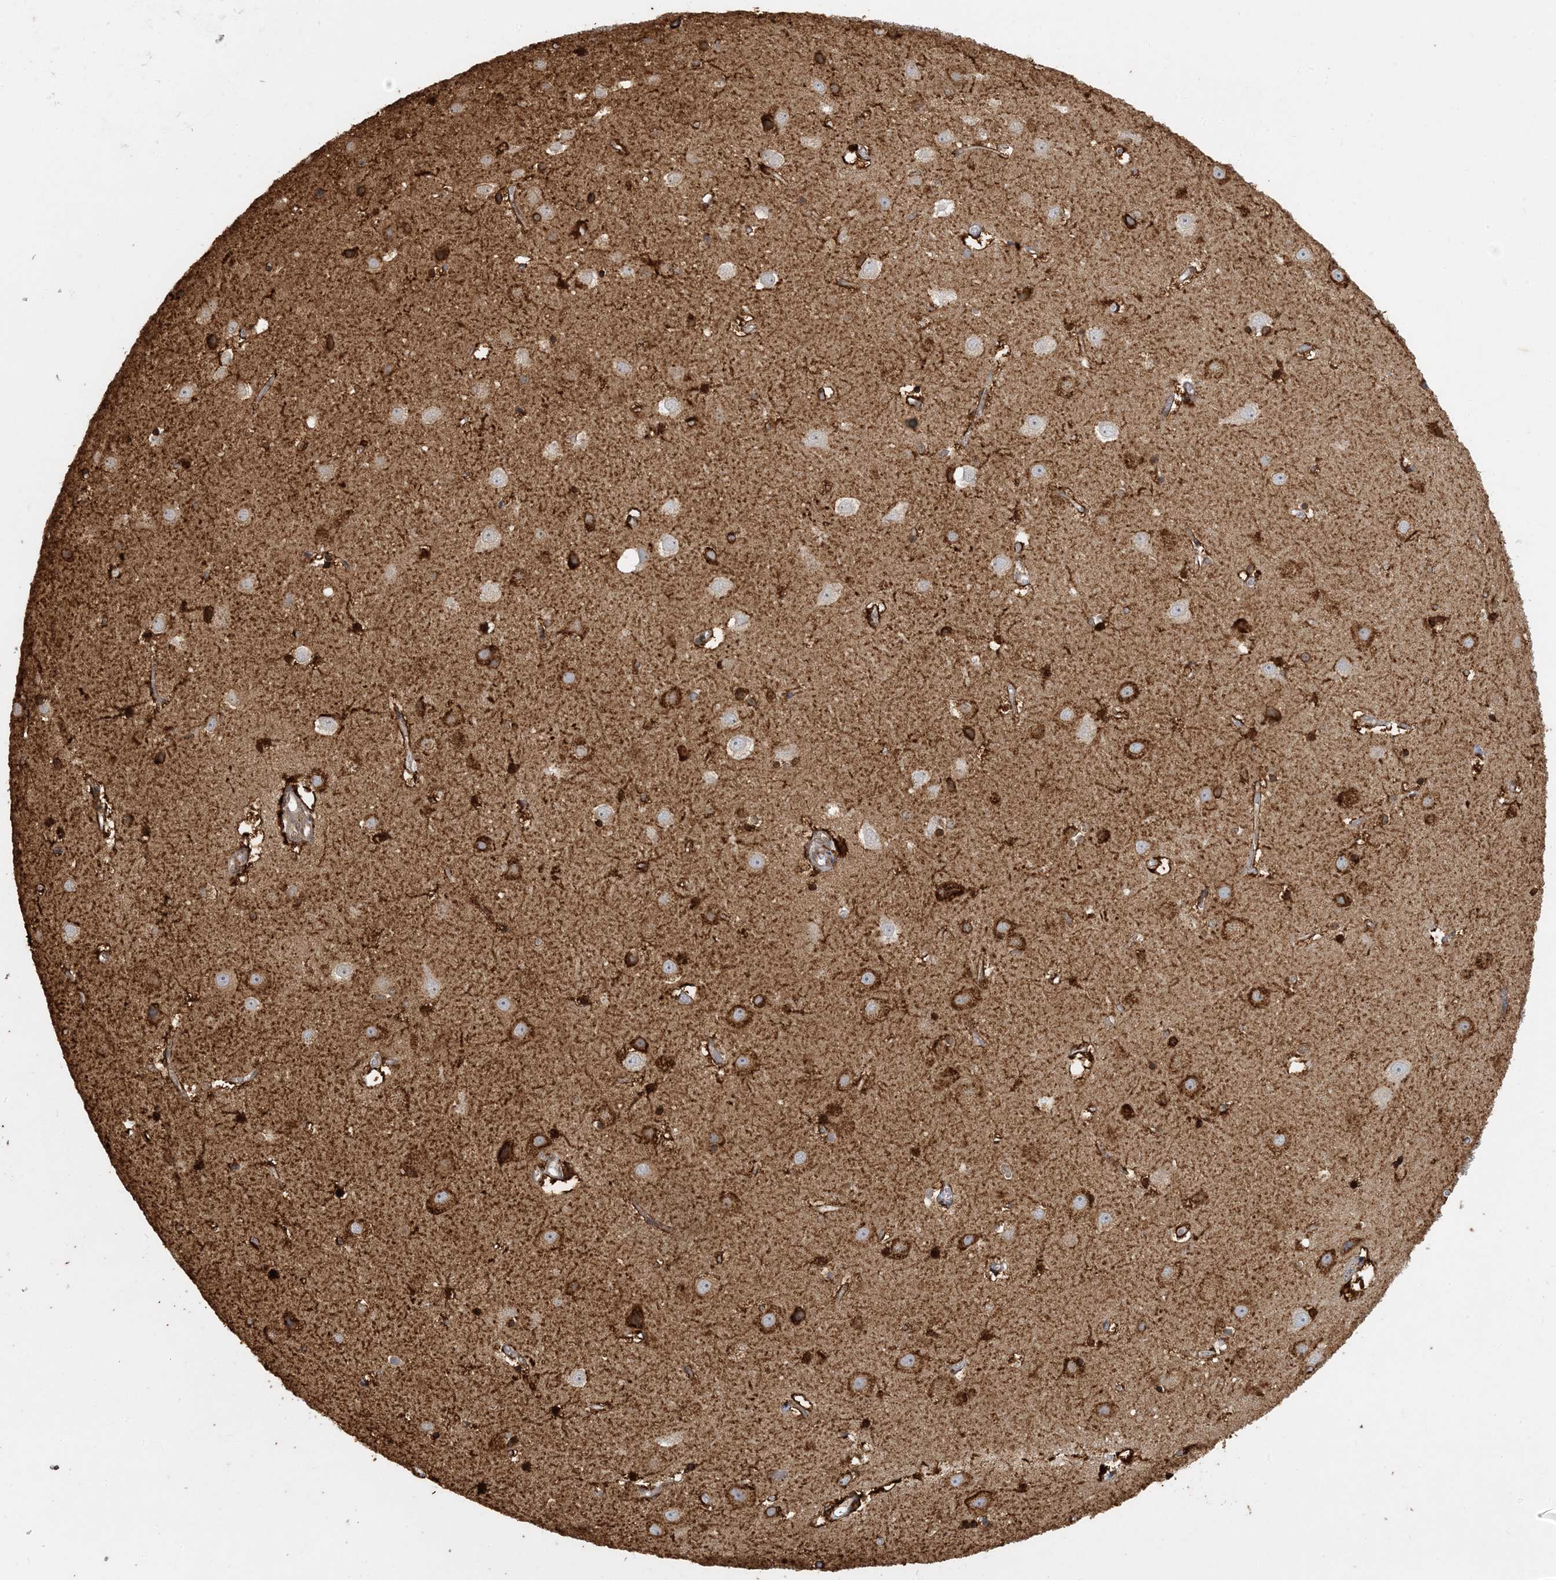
{"staining": {"intensity": "strong", "quantity": ">75%", "location": "cytoplasmic/membranous"}, "tissue": "cerebral cortex", "cell_type": "Endothelial cells", "image_type": "normal", "snomed": [{"axis": "morphology", "description": "Normal tissue, NOS"}, {"axis": "topography", "description": "Cerebral cortex"}], "caption": "Approximately >75% of endothelial cells in normal human cerebral cortex display strong cytoplasmic/membranous protein positivity as visualized by brown immunohistochemical staining.", "gene": "AK9", "patient": {"sex": "male", "age": 54}}